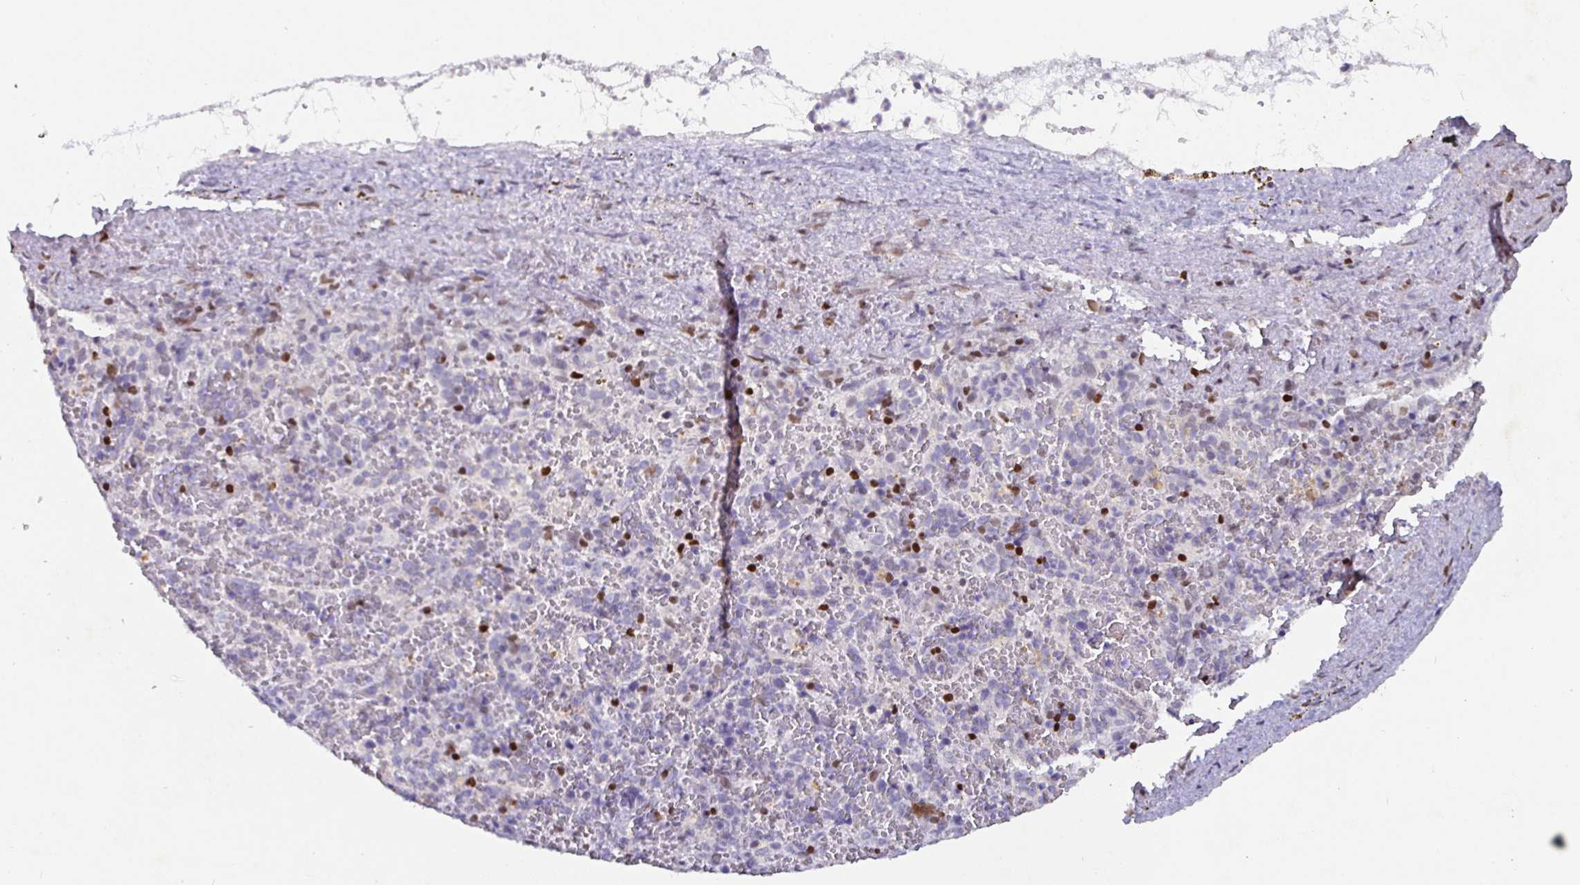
{"staining": {"intensity": "strong", "quantity": "<25%", "location": "nuclear"}, "tissue": "spleen", "cell_type": "Cells in red pulp", "image_type": "normal", "snomed": [{"axis": "morphology", "description": "Normal tissue, NOS"}, {"axis": "topography", "description": "Spleen"}], "caption": "Immunohistochemical staining of unremarkable spleen demonstrates medium levels of strong nuclear expression in about <25% of cells in red pulp. The staining is performed using DAB brown chromogen to label protein expression. The nuclei are counter-stained blue using hematoxylin.", "gene": "SATB1", "patient": {"sex": "female", "age": 50}}